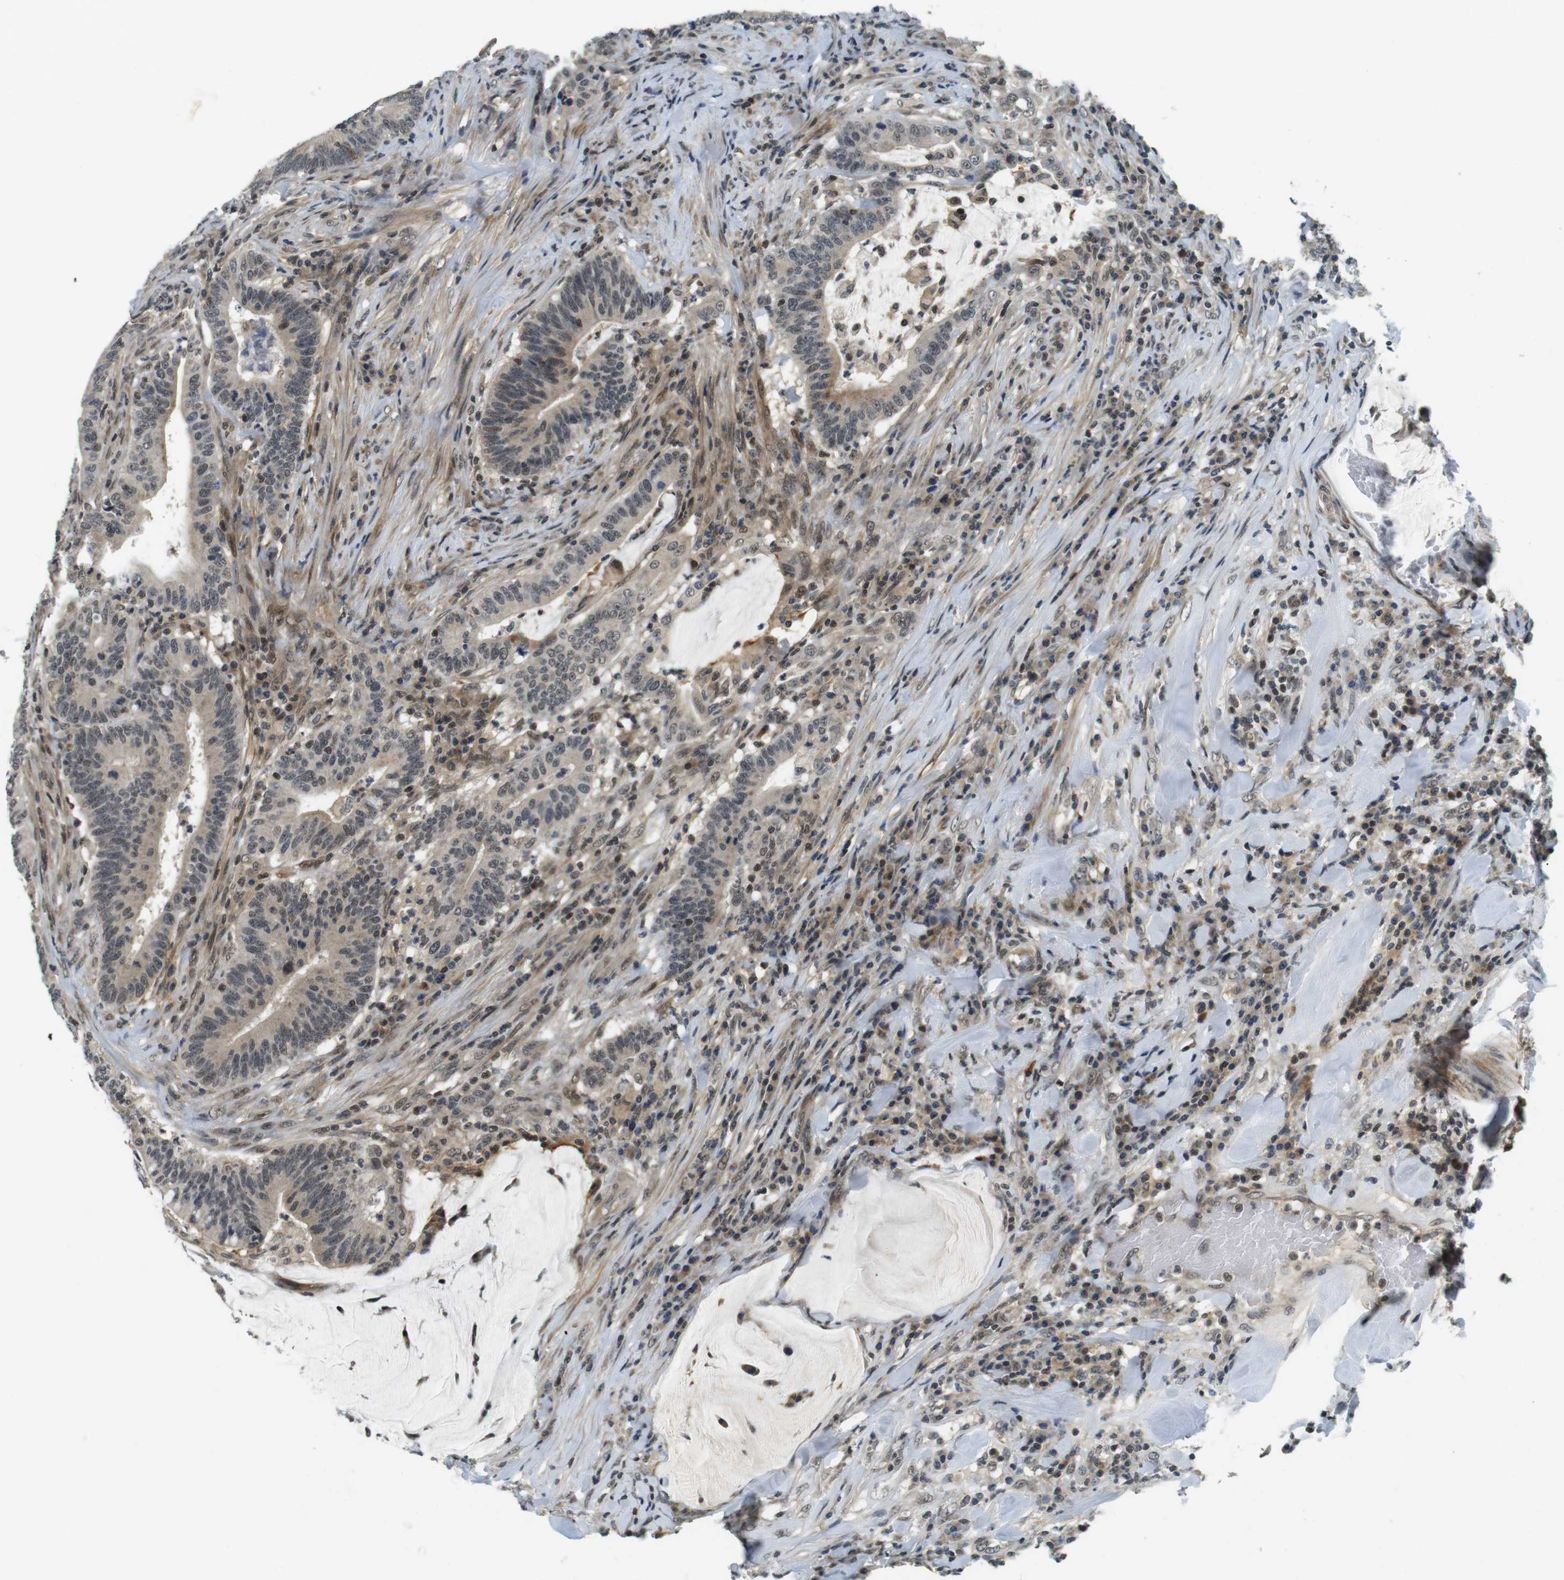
{"staining": {"intensity": "weak", "quantity": "25%-75%", "location": "cytoplasmic/membranous,nuclear"}, "tissue": "colorectal cancer", "cell_type": "Tumor cells", "image_type": "cancer", "snomed": [{"axis": "morphology", "description": "Normal tissue, NOS"}, {"axis": "morphology", "description": "Adenocarcinoma, NOS"}, {"axis": "topography", "description": "Colon"}], "caption": "A photomicrograph of human colorectal adenocarcinoma stained for a protein exhibits weak cytoplasmic/membranous and nuclear brown staining in tumor cells.", "gene": "BRD4", "patient": {"sex": "female", "age": 66}}